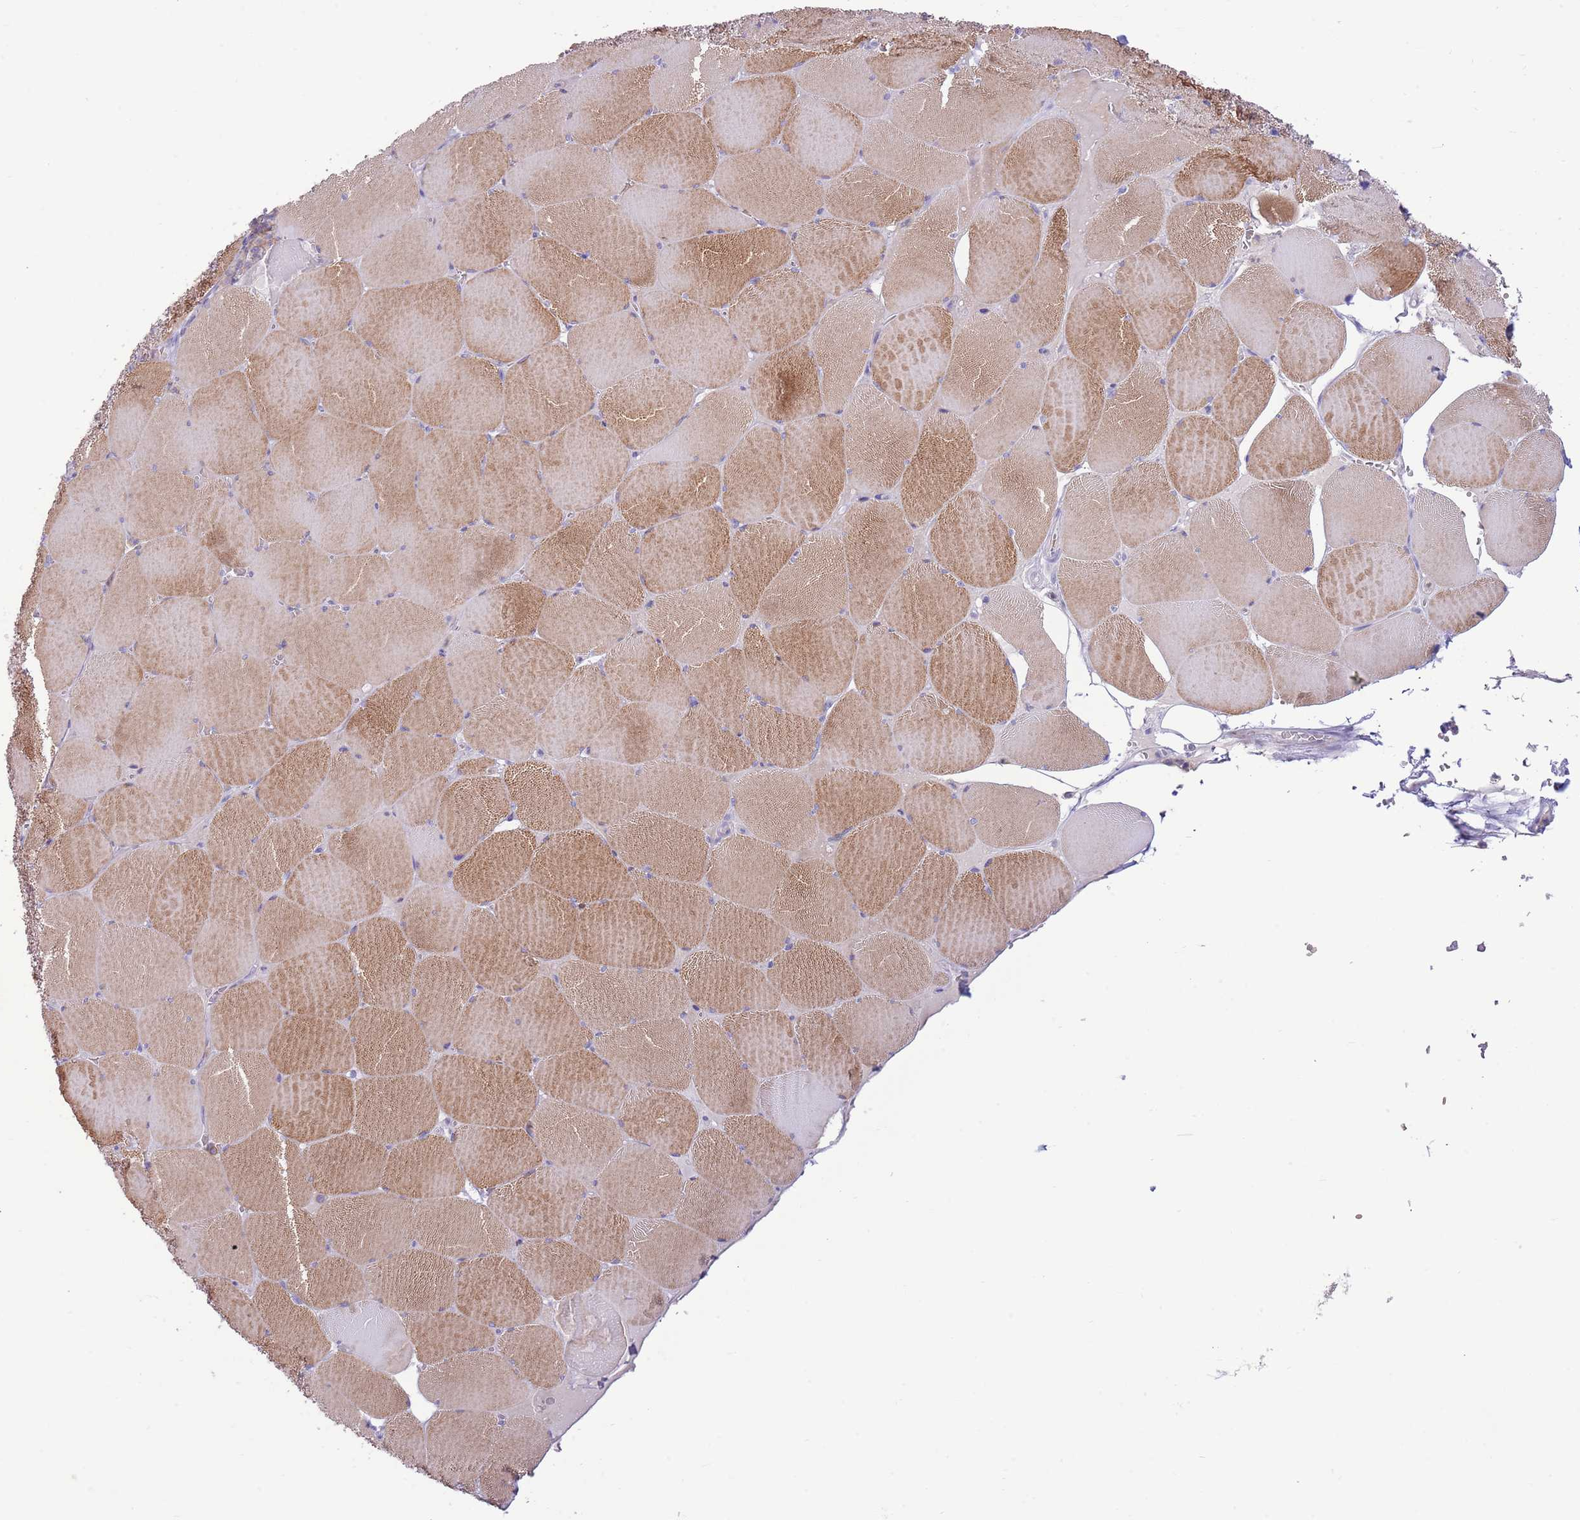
{"staining": {"intensity": "moderate", "quantity": ">75%", "location": "cytoplasmic/membranous"}, "tissue": "skeletal muscle", "cell_type": "Myocytes", "image_type": "normal", "snomed": [{"axis": "morphology", "description": "Normal tissue, NOS"}, {"axis": "topography", "description": "Skeletal muscle"}, {"axis": "topography", "description": "Head-Neck"}], "caption": "Unremarkable skeletal muscle demonstrates moderate cytoplasmic/membranous positivity in about >75% of myocytes, visualized by immunohistochemistry.", "gene": "OR4Q3", "patient": {"sex": "male", "age": 66}}